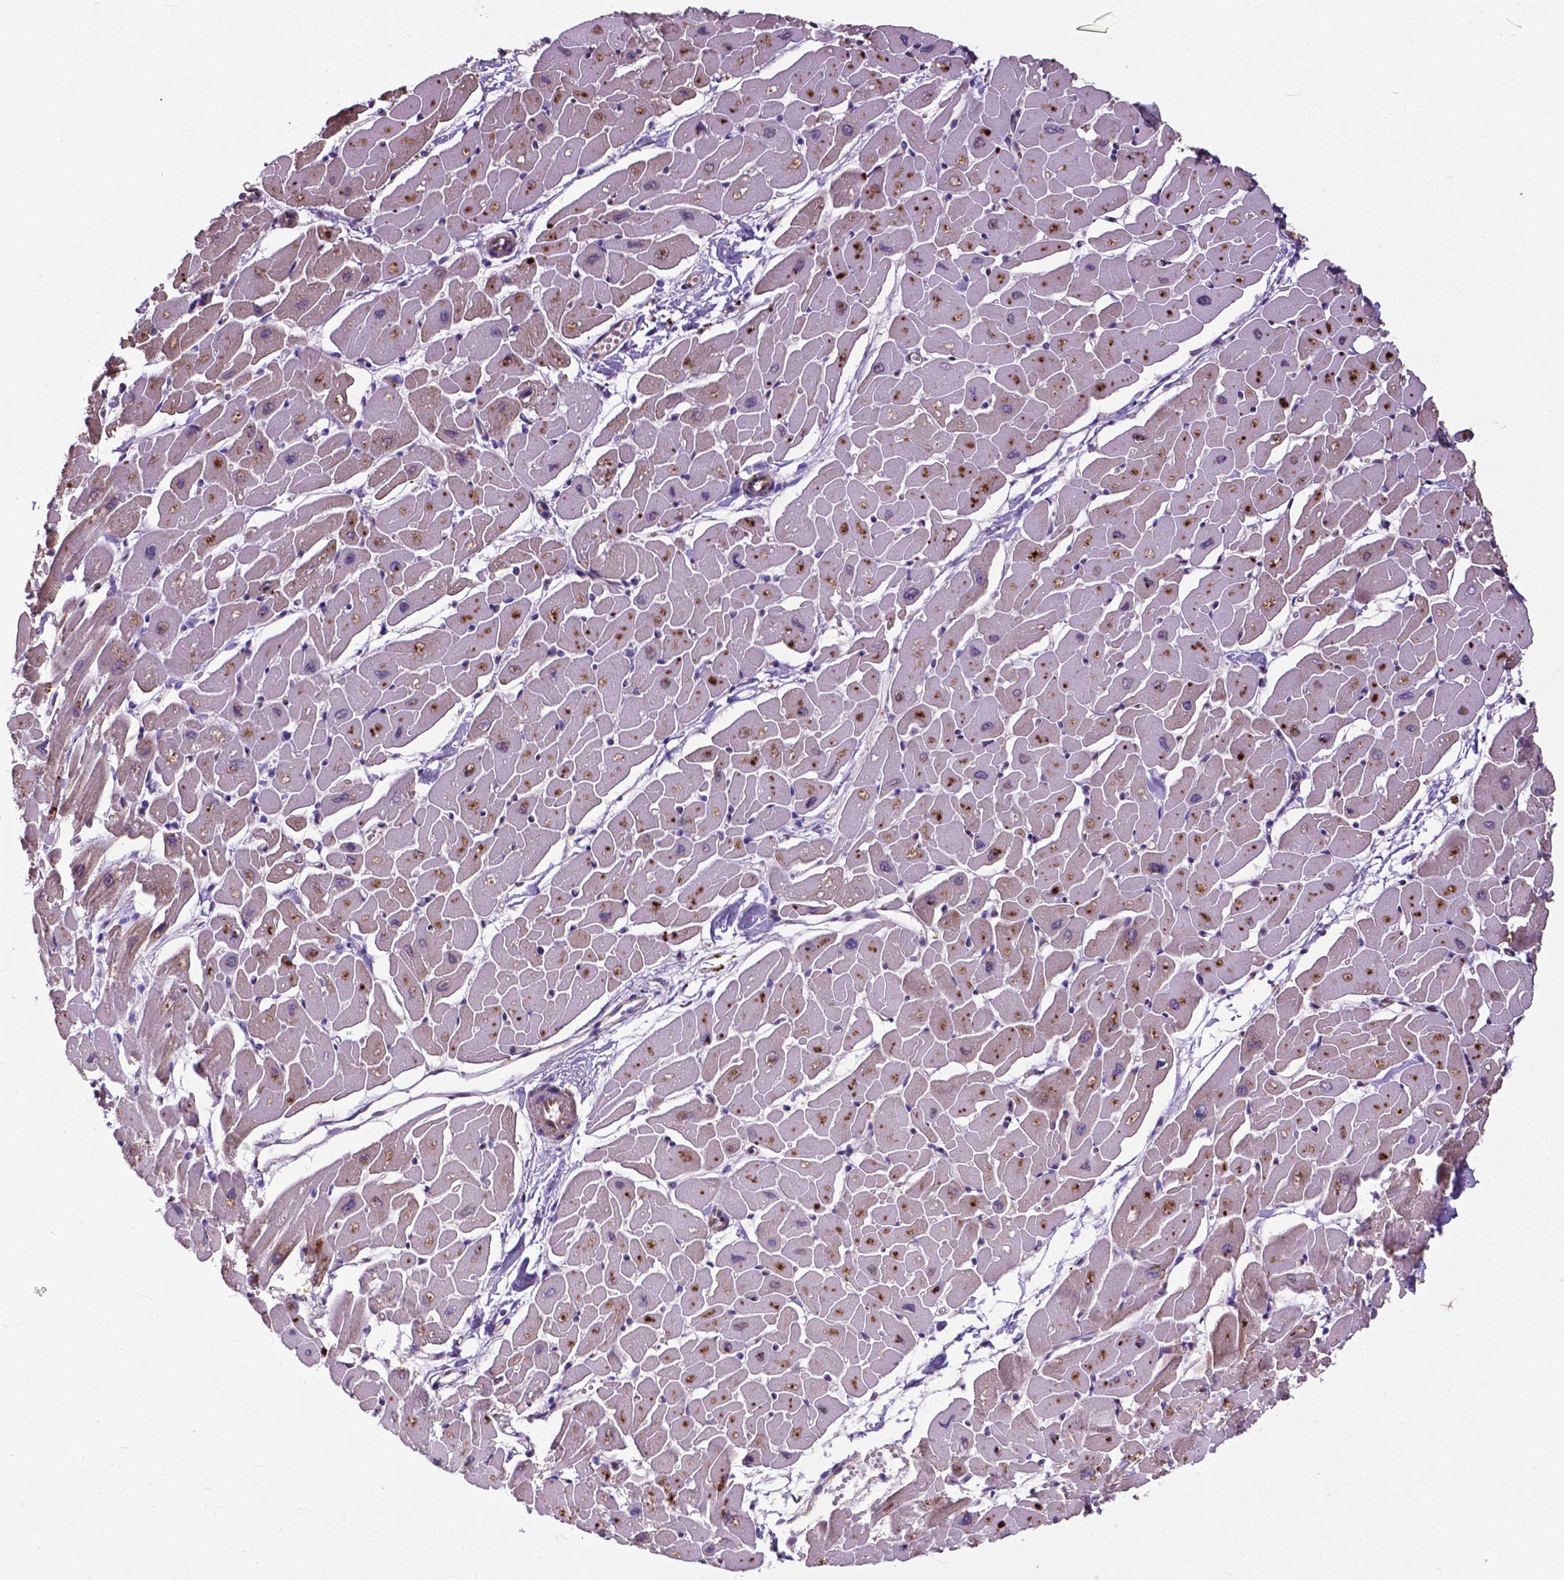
{"staining": {"intensity": "weak", "quantity": ">75%", "location": "cytoplasmic/membranous"}, "tissue": "heart muscle", "cell_type": "Cardiomyocytes", "image_type": "normal", "snomed": [{"axis": "morphology", "description": "Normal tissue, NOS"}, {"axis": "topography", "description": "Heart"}], "caption": "Immunohistochemistry of unremarkable human heart muscle exhibits low levels of weak cytoplasmic/membranous positivity in about >75% of cardiomyocytes. (brown staining indicates protein expression, while blue staining denotes nuclei).", "gene": "PDLIM1", "patient": {"sex": "male", "age": 57}}